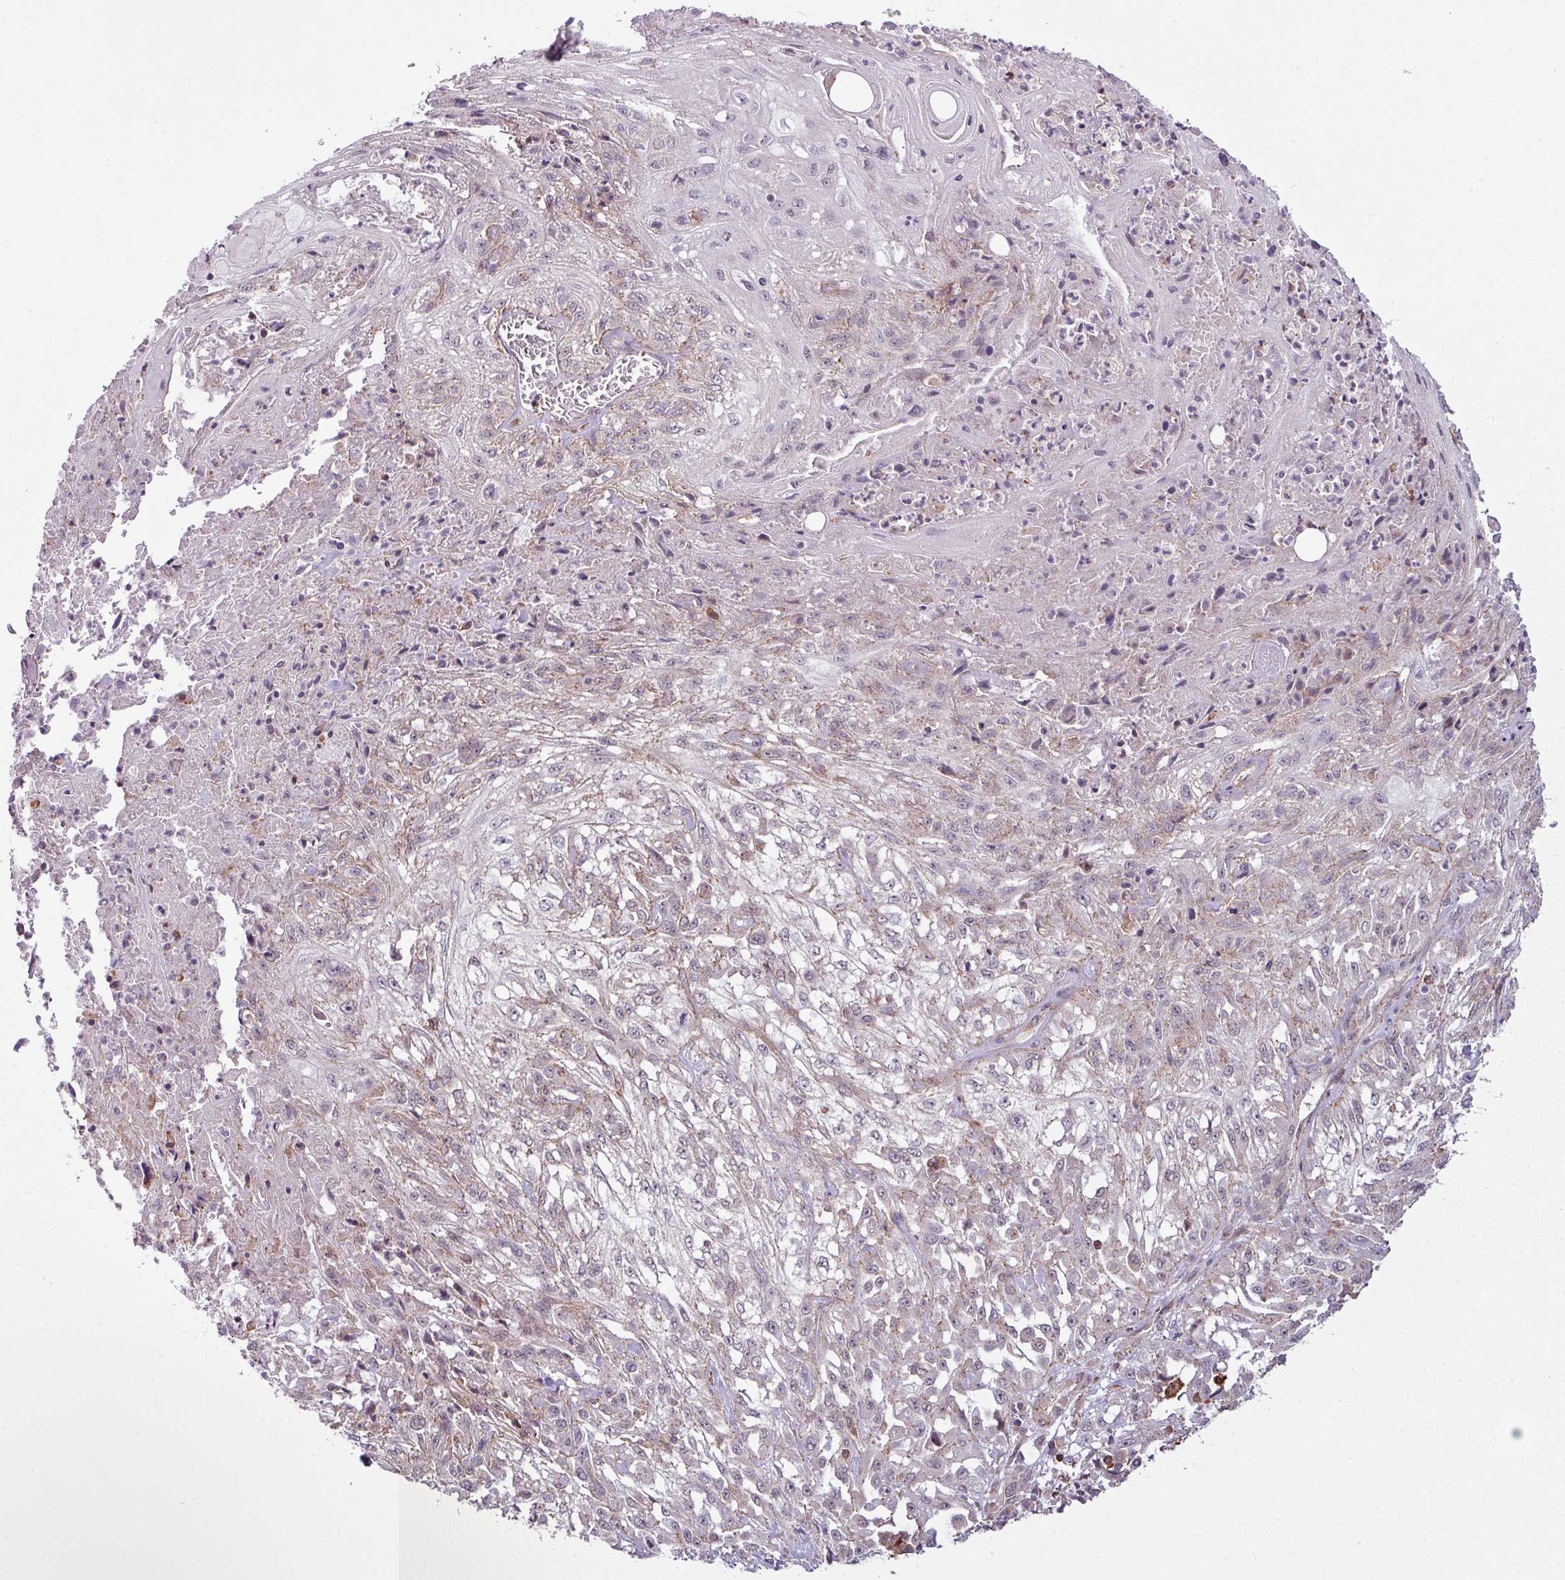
{"staining": {"intensity": "weak", "quantity": "<25%", "location": "cytoplasmic/membranous"}, "tissue": "skin cancer", "cell_type": "Tumor cells", "image_type": "cancer", "snomed": [{"axis": "morphology", "description": "Squamous cell carcinoma, NOS"}, {"axis": "morphology", "description": "Squamous cell carcinoma, metastatic, NOS"}, {"axis": "topography", "description": "Skin"}, {"axis": "topography", "description": "Lymph node"}], "caption": "Immunohistochemistry (IHC) micrograph of skin squamous cell carcinoma stained for a protein (brown), which shows no expression in tumor cells.", "gene": "ZC2HC1C", "patient": {"sex": "male", "age": 75}}